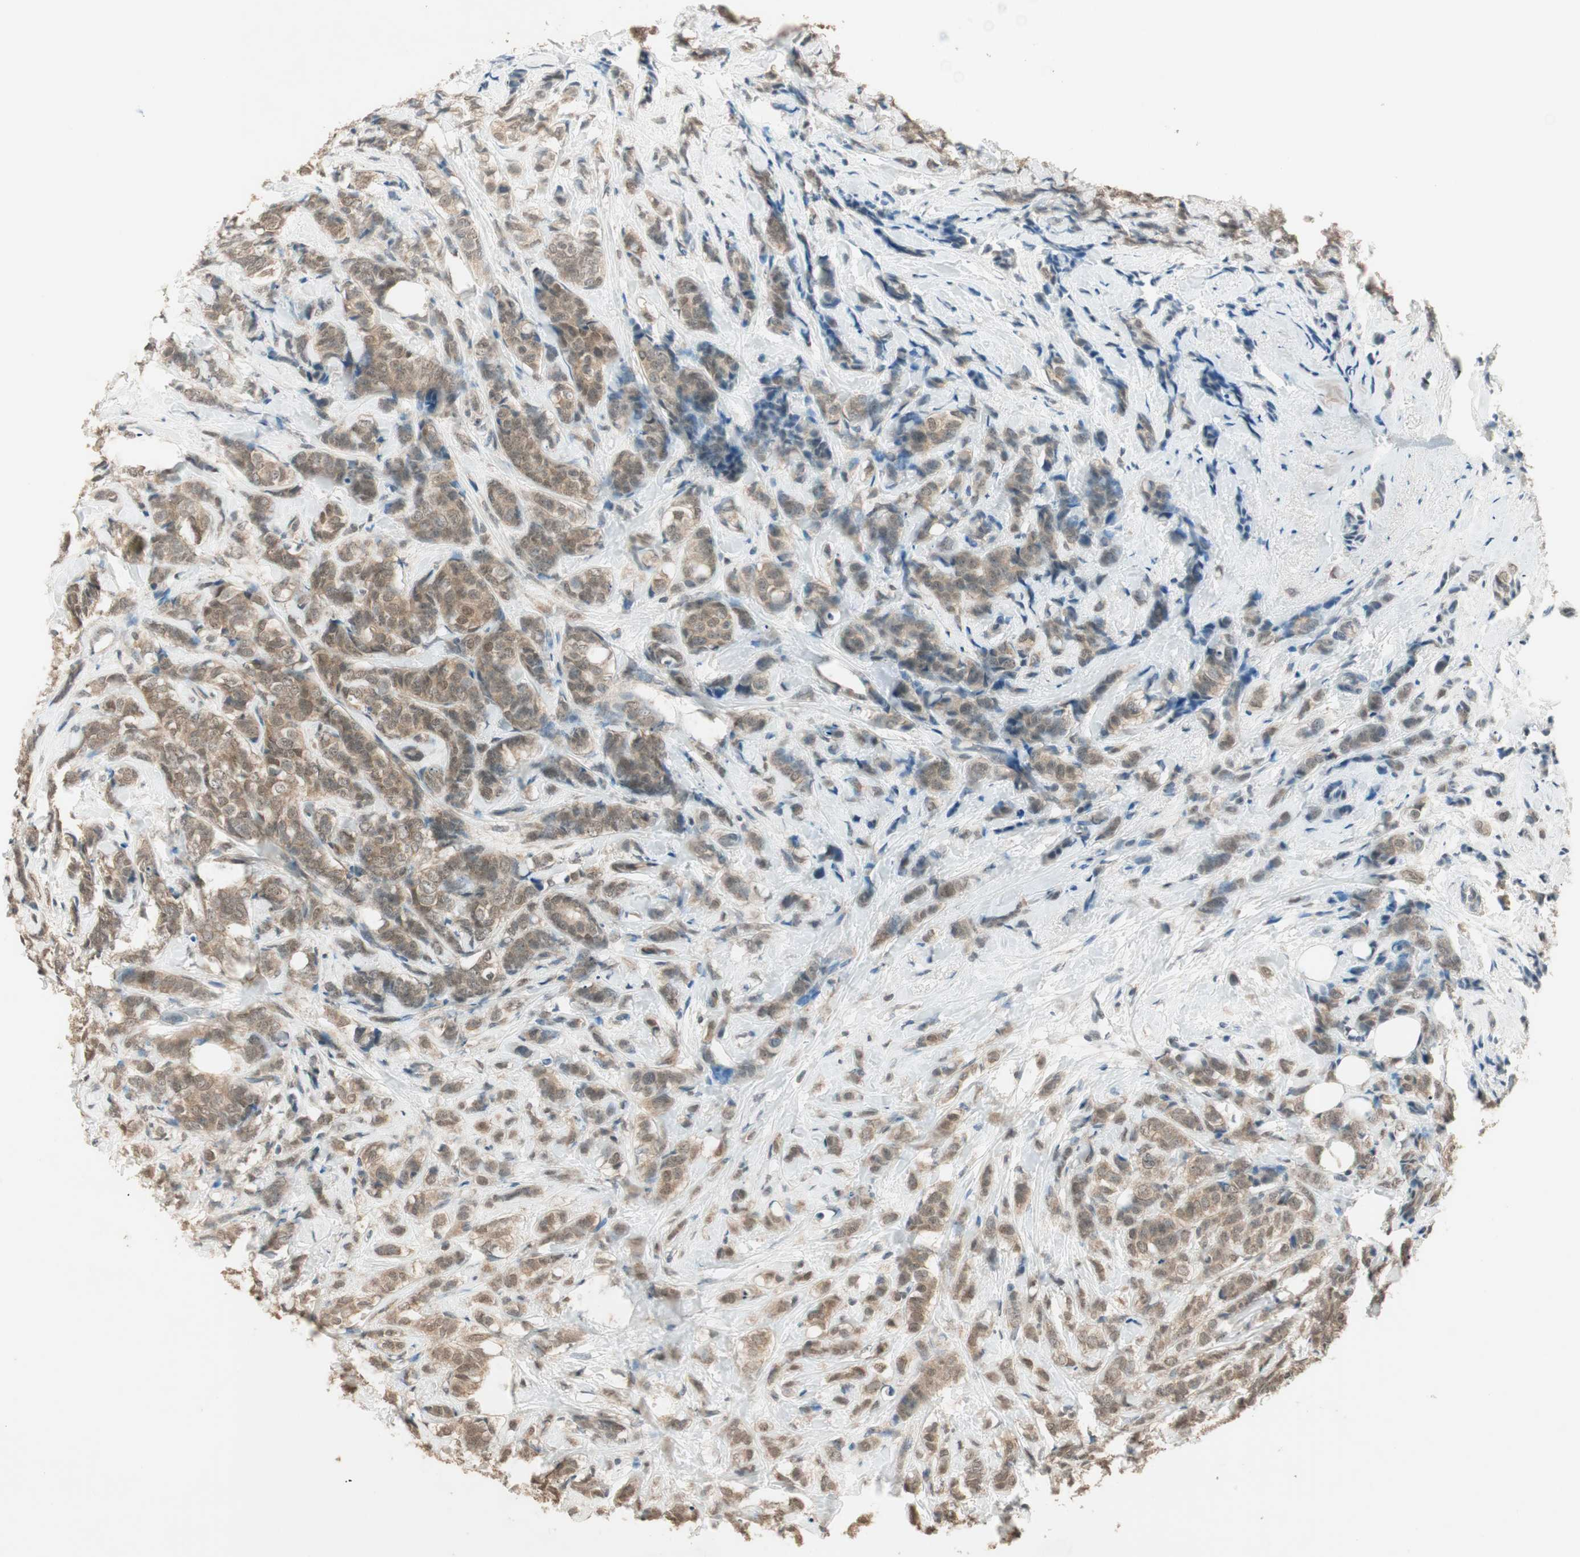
{"staining": {"intensity": "moderate", "quantity": ">75%", "location": "cytoplasmic/membranous"}, "tissue": "breast cancer", "cell_type": "Tumor cells", "image_type": "cancer", "snomed": [{"axis": "morphology", "description": "Lobular carcinoma"}, {"axis": "topography", "description": "Breast"}], "caption": "Brown immunohistochemical staining in human breast cancer reveals moderate cytoplasmic/membranous staining in approximately >75% of tumor cells.", "gene": "USP5", "patient": {"sex": "female", "age": 60}}